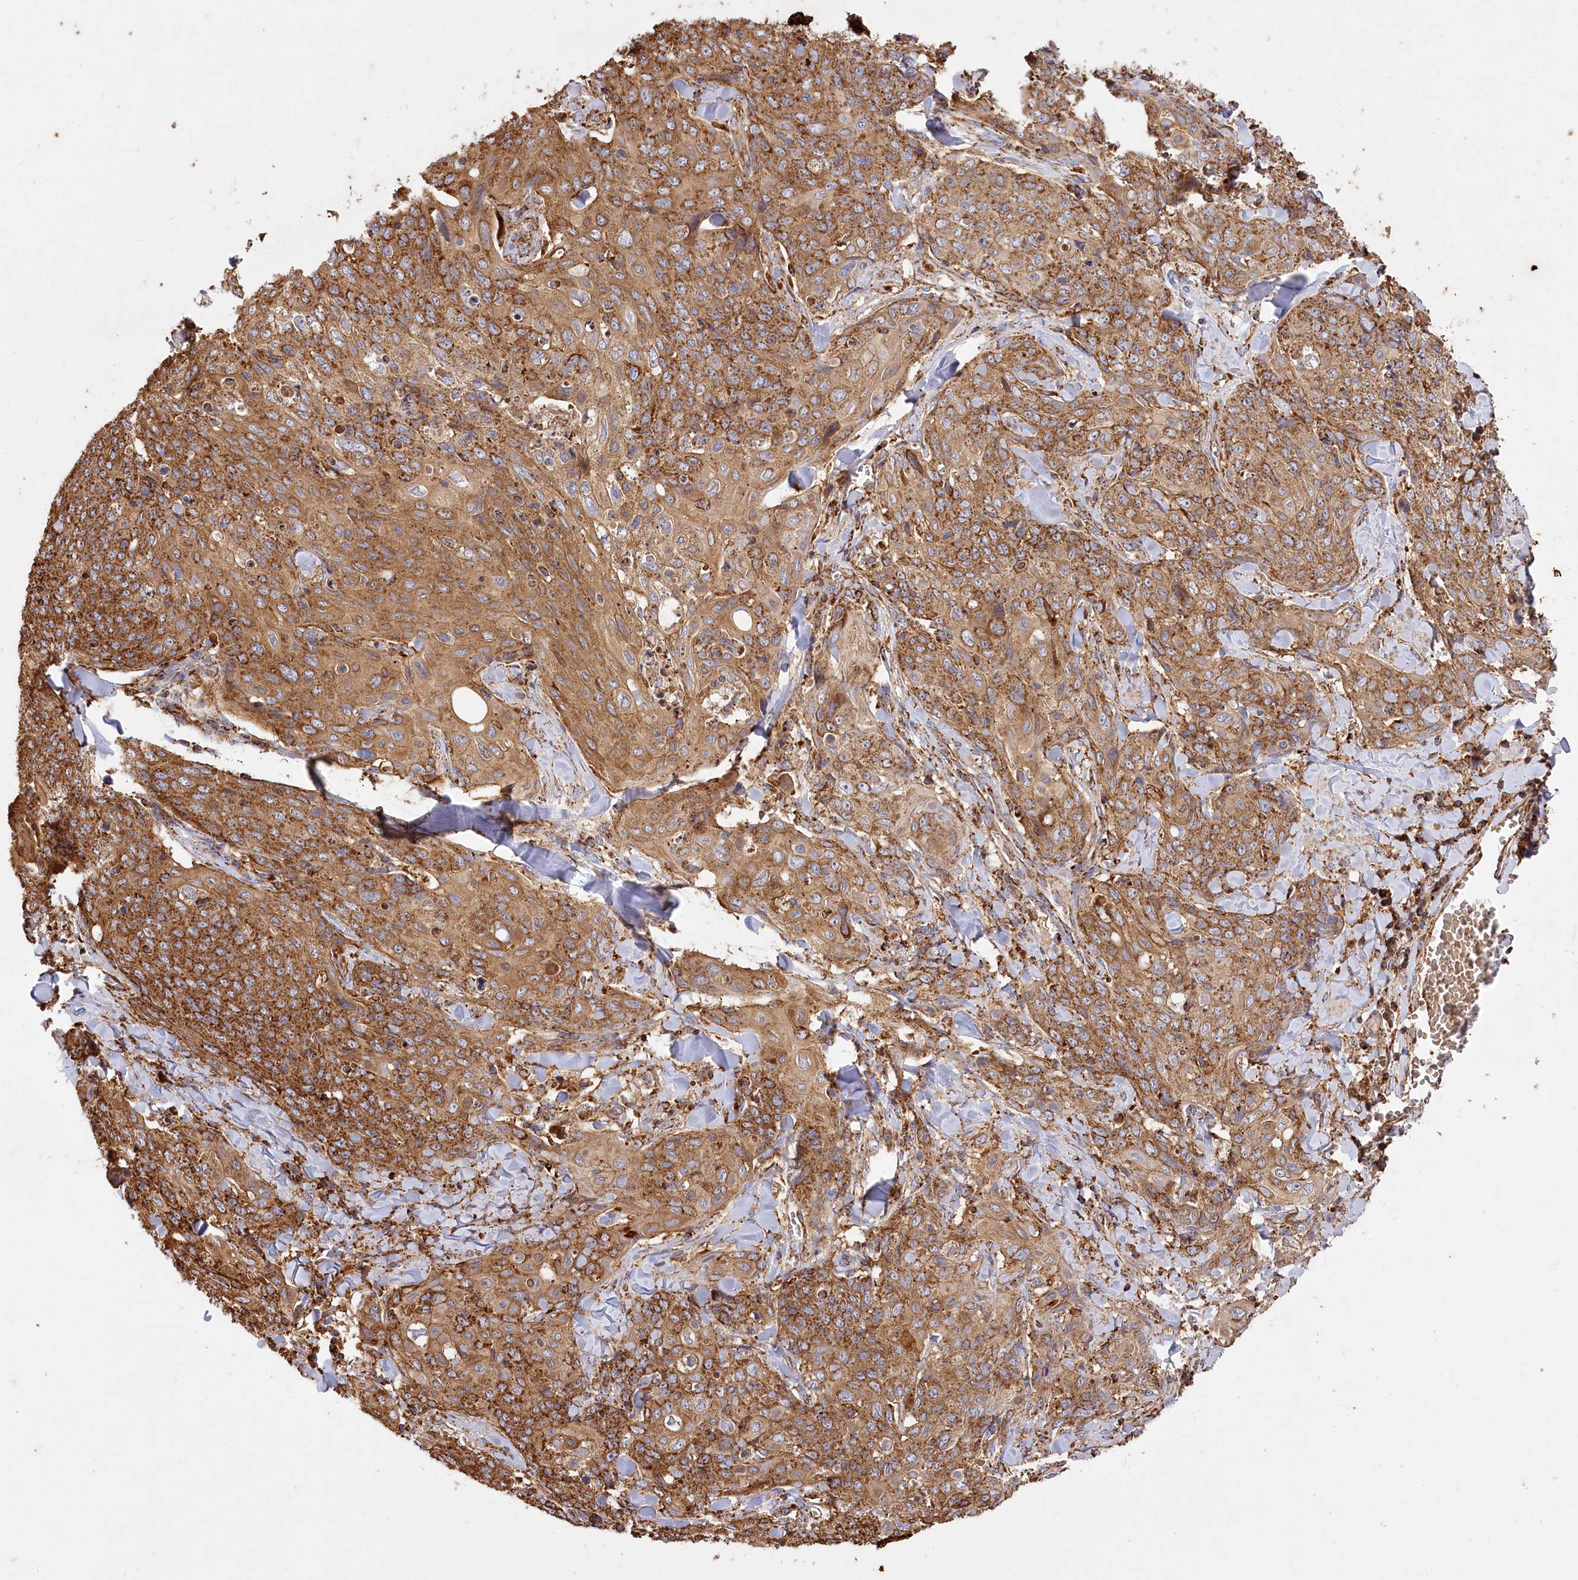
{"staining": {"intensity": "strong", "quantity": ">75%", "location": "cytoplasmic/membranous"}, "tissue": "skin cancer", "cell_type": "Tumor cells", "image_type": "cancer", "snomed": [{"axis": "morphology", "description": "Squamous cell carcinoma, NOS"}, {"axis": "topography", "description": "Skin"}, {"axis": "topography", "description": "Vulva"}], "caption": "IHC of human skin squamous cell carcinoma exhibits high levels of strong cytoplasmic/membranous staining in about >75% of tumor cells.", "gene": "CARD19", "patient": {"sex": "female", "age": 85}}